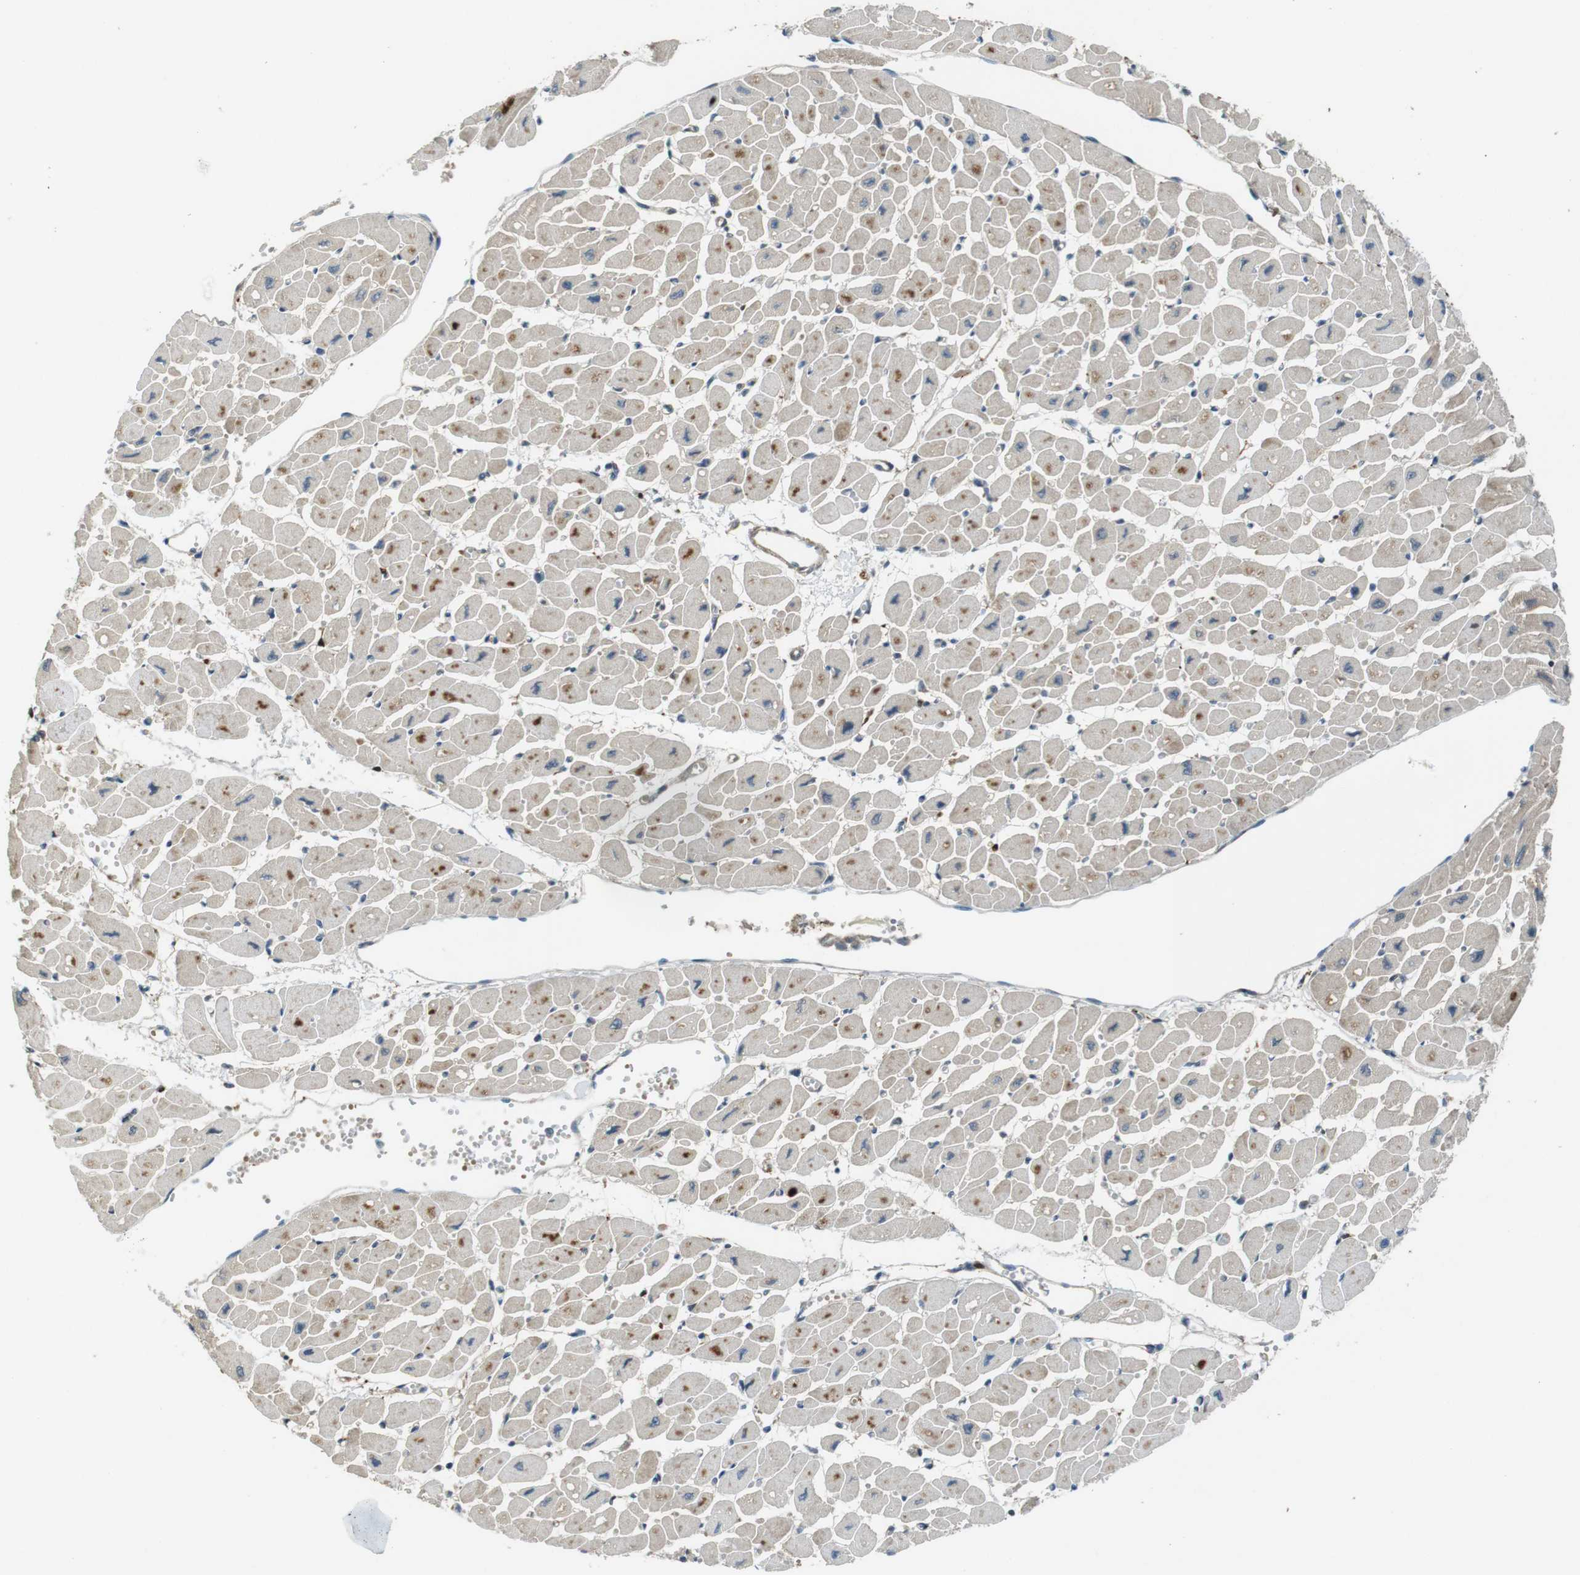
{"staining": {"intensity": "moderate", "quantity": "25%-75%", "location": "cytoplasmic/membranous"}, "tissue": "heart muscle", "cell_type": "Cardiomyocytes", "image_type": "normal", "snomed": [{"axis": "morphology", "description": "Normal tissue, NOS"}, {"axis": "topography", "description": "Heart"}], "caption": "Benign heart muscle displays moderate cytoplasmic/membranous positivity in about 25%-75% of cardiomyocytes, visualized by immunohistochemistry. The staining was performed using DAB, with brown indicating positive protein expression. Nuclei are stained blue with hematoxylin.", "gene": "IFFO2", "patient": {"sex": "female", "age": 54}}